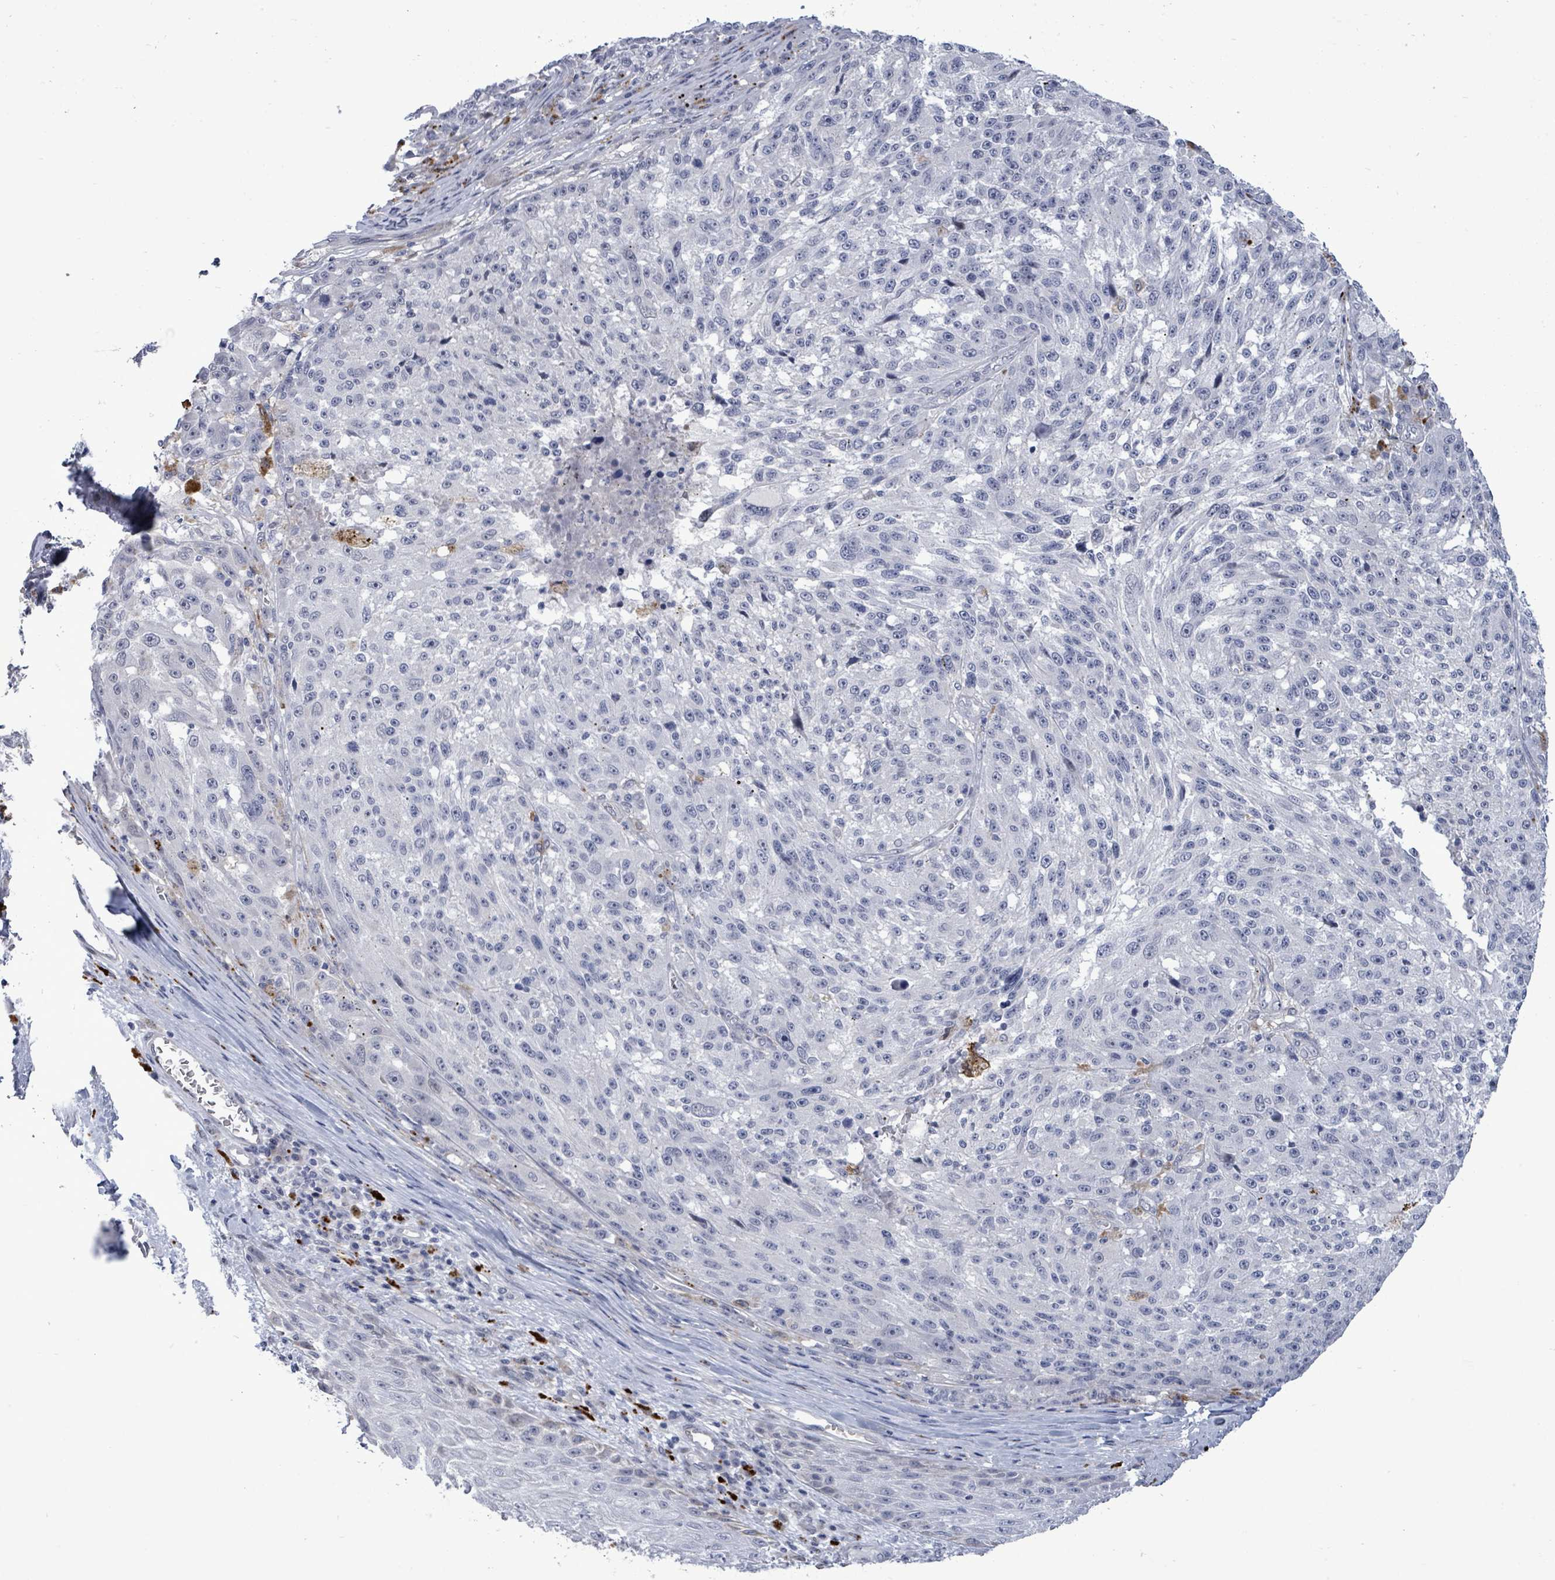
{"staining": {"intensity": "negative", "quantity": "none", "location": "none"}, "tissue": "melanoma", "cell_type": "Tumor cells", "image_type": "cancer", "snomed": [{"axis": "morphology", "description": "Malignant melanoma, NOS"}, {"axis": "topography", "description": "Skin"}], "caption": "Melanoma stained for a protein using IHC demonstrates no staining tumor cells.", "gene": "CT45A5", "patient": {"sex": "male", "age": 53}}